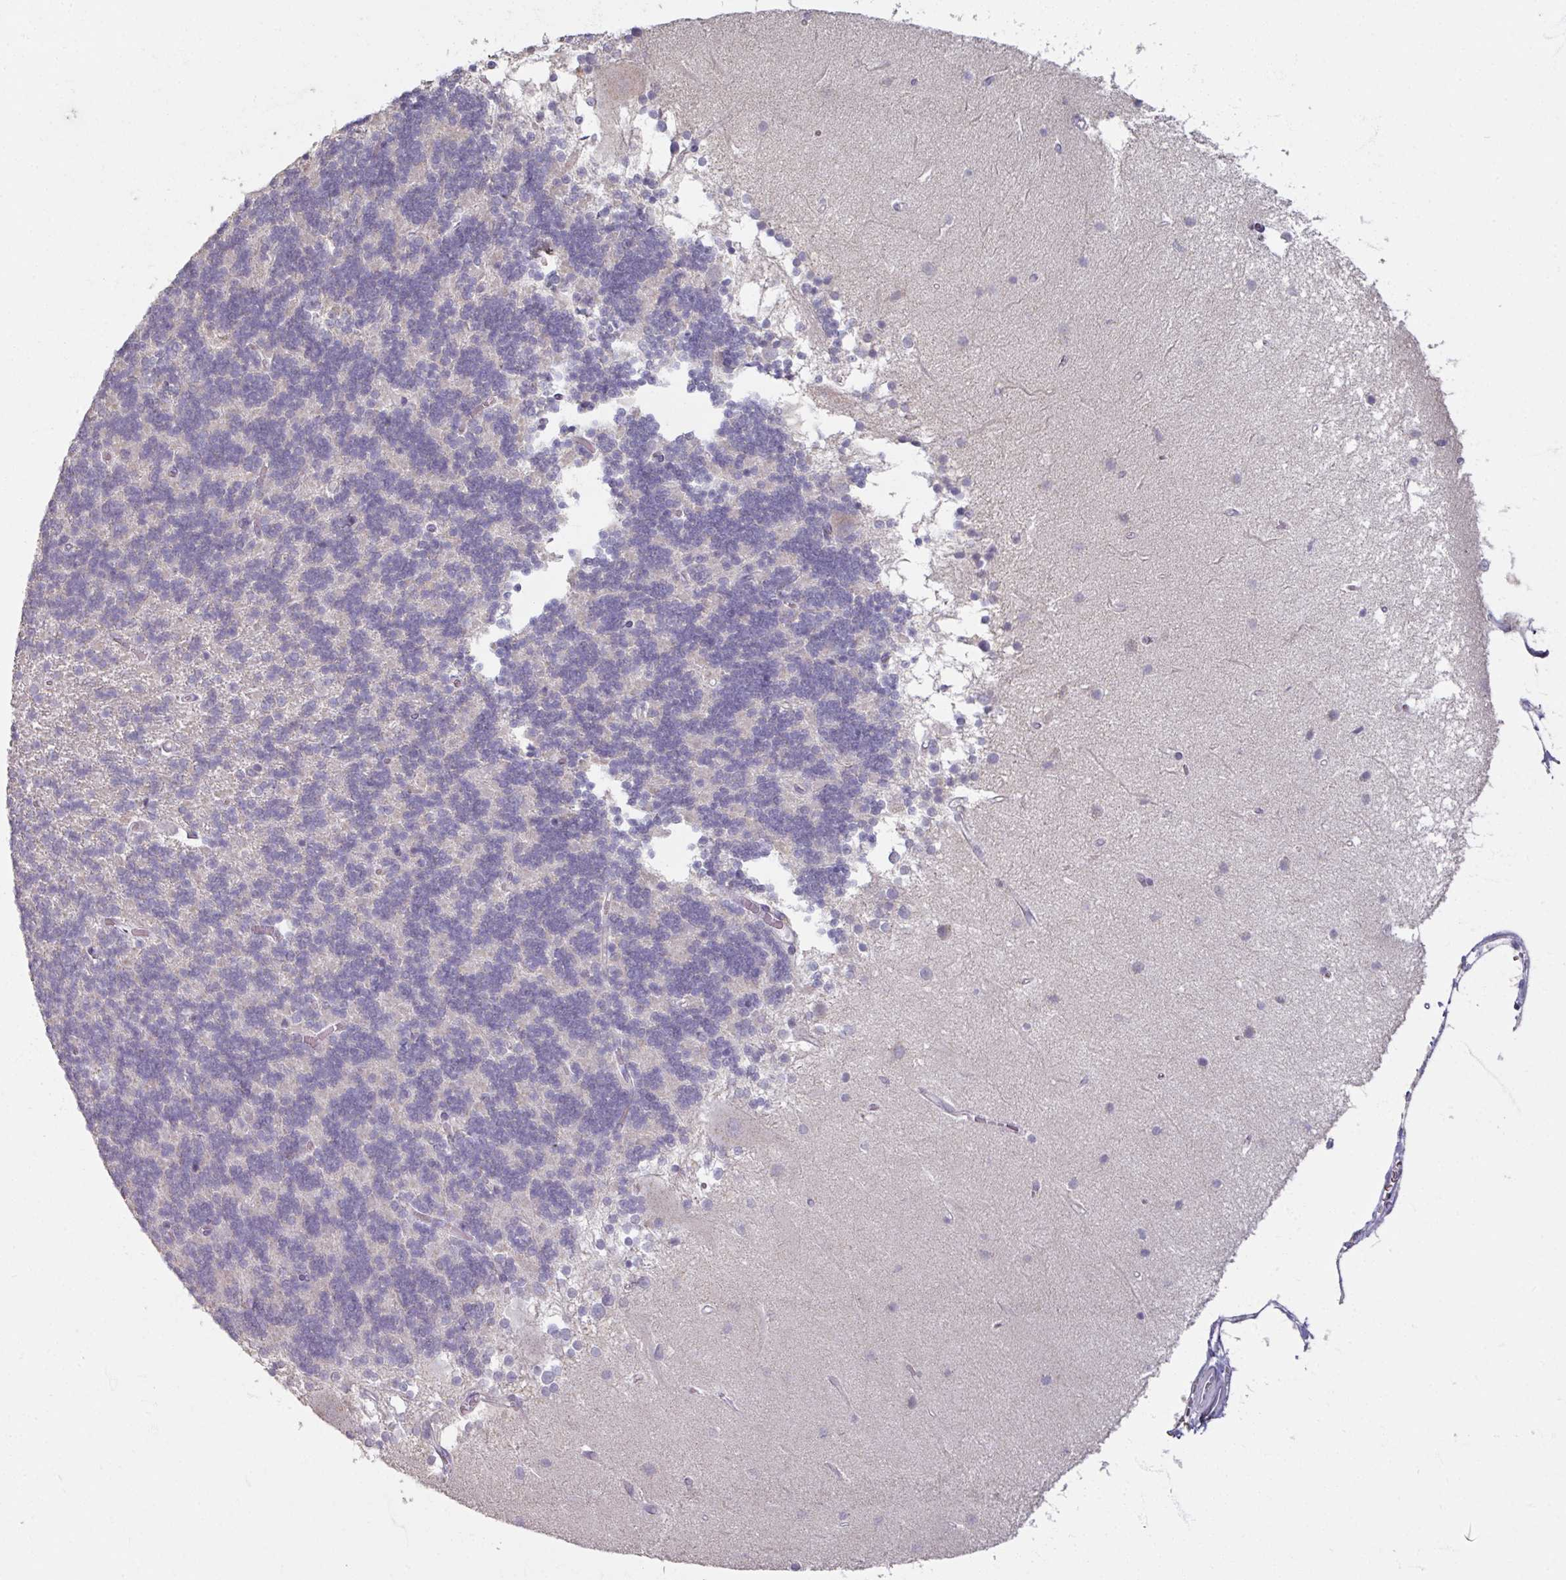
{"staining": {"intensity": "negative", "quantity": "none", "location": "none"}, "tissue": "cerebellum", "cell_type": "Cells in granular layer", "image_type": "normal", "snomed": [{"axis": "morphology", "description": "Normal tissue, NOS"}, {"axis": "topography", "description": "Cerebellum"}], "caption": "Immunohistochemistry (IHC) histopathology image of unremarkable human cerebellum stained for a protein (brown), which demonstrates no positivity in cells in granular layer. (DAB IHC visualized using brightfield microscopy, high magnification).", "gene": "SOX11", "patient": {"sex": "female", "age": 54}}